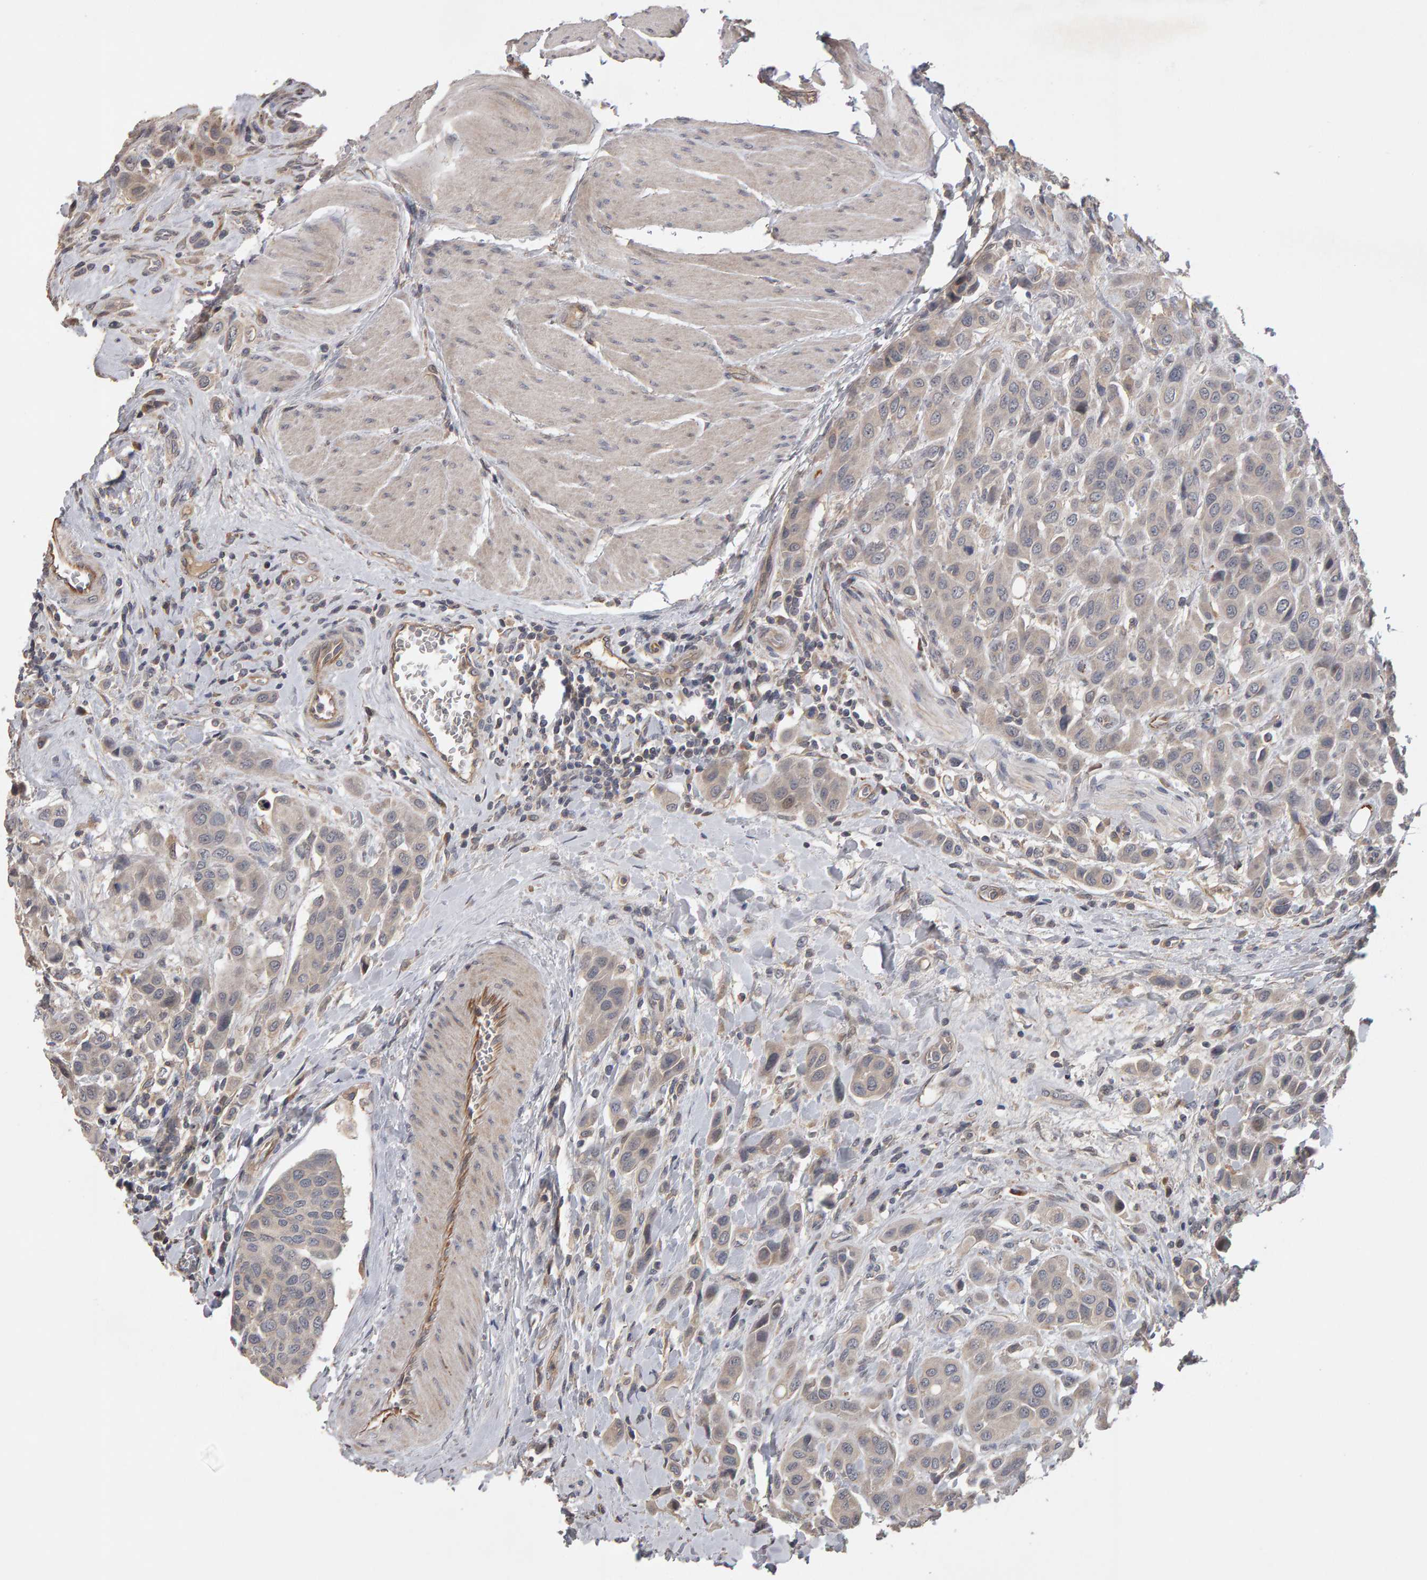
{"staining": {"intensity": "weak", "quantity": "25%-75%", "location": "cytoplasmic/membranous"}, "tissue": "urothelial cancer", "cell_type": "Tumor cells", "image_type": "cancer", "snomed": [{"axis": "morphology", "description": "Urothelial carcinoma, High grade"}, {"axis": "topography", "description": "Urinary bladder"}], "caption": "High-magnification brightfield microscopy of urothelial cancer stained with DAB (brown) and counterstained with hematoxylin (blue). tumor cells exhibit weak cytoplasmic/membranous expression is seen in about25%-75% of cells. (DAB (3,3'-diaminobenzidine) = brown stain, brightfield microscopy at high magnification).", "gene": "COASY", "patient": {"sex": "male", "age": 50}}